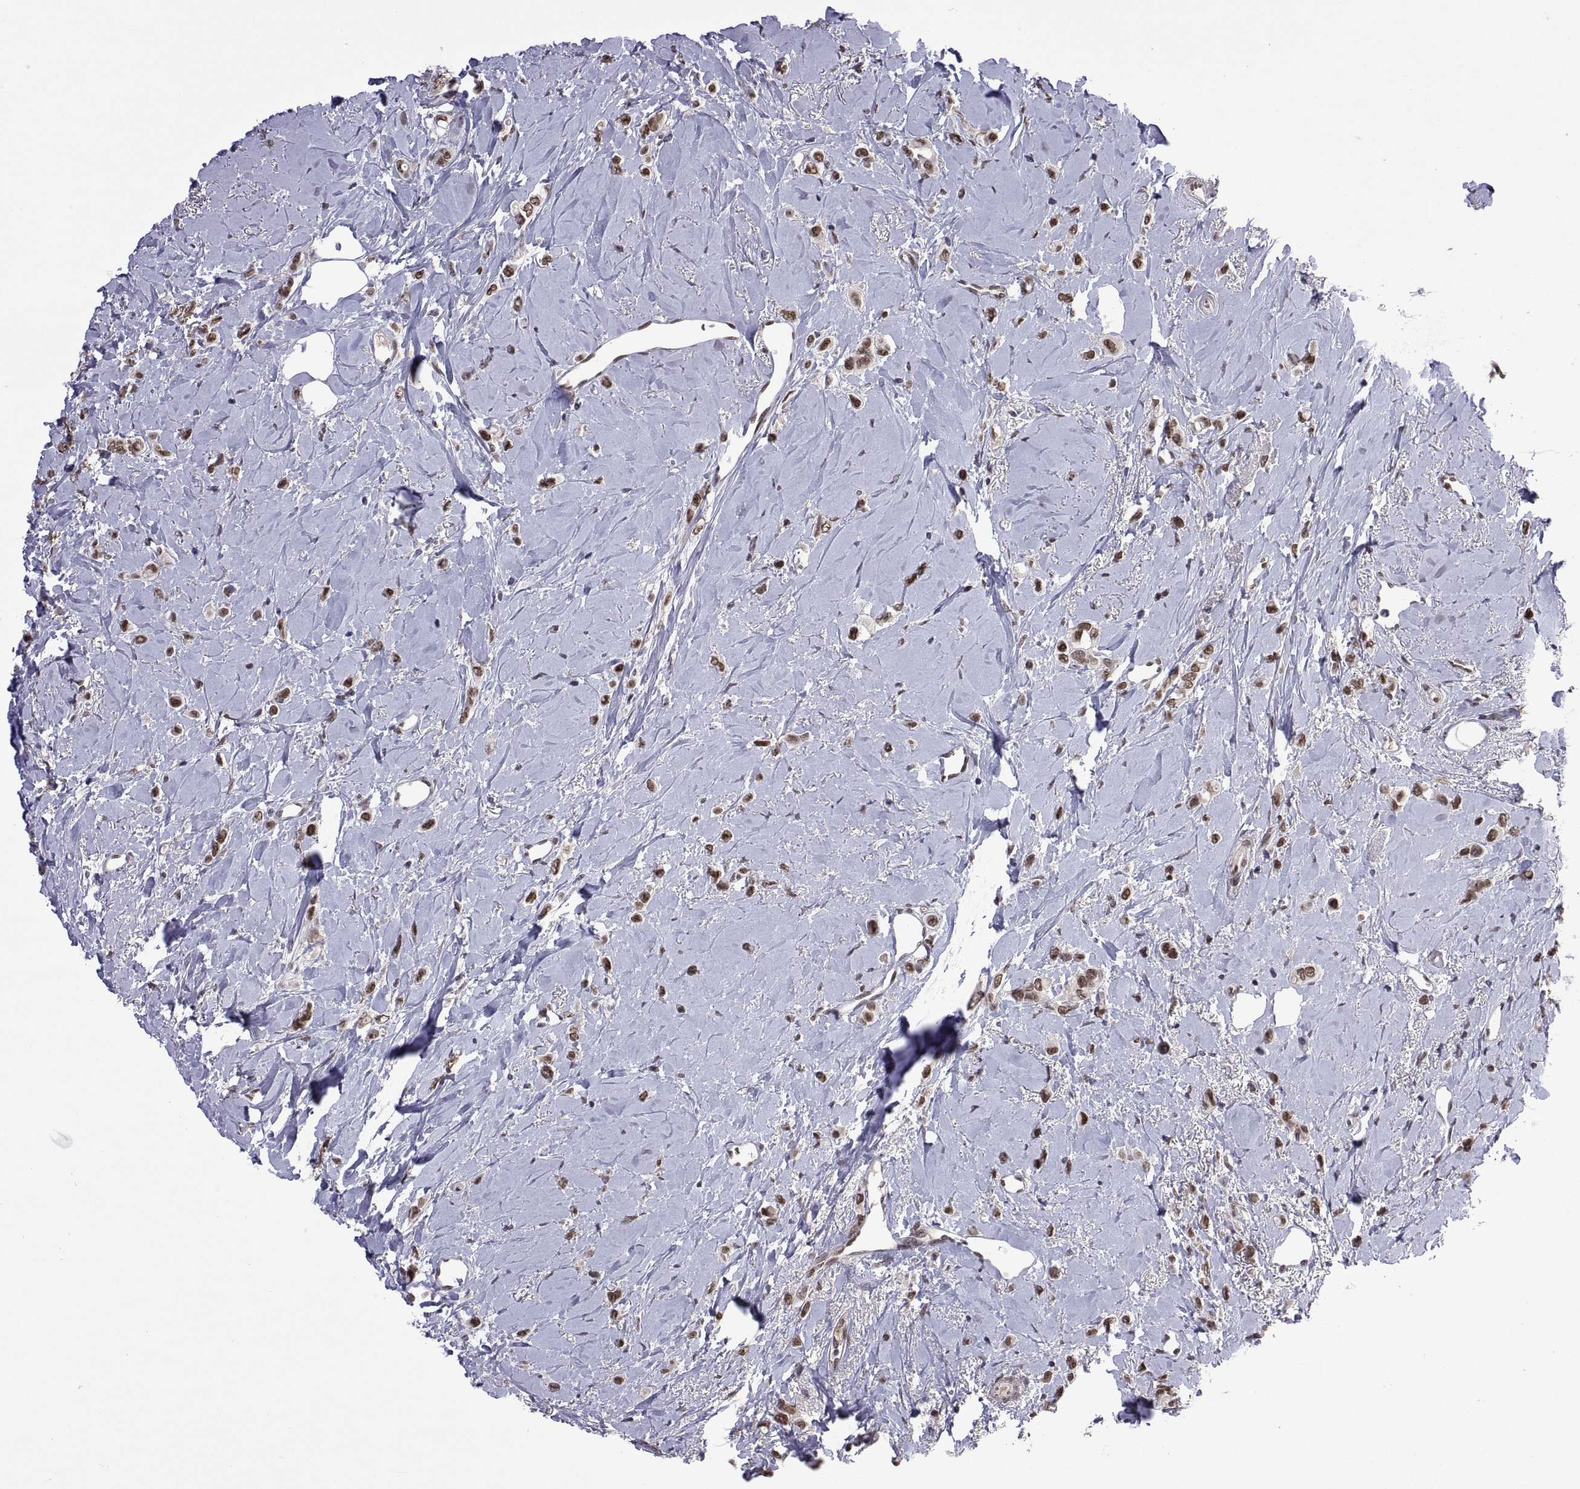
{"staining": {"intensity": "moderate", "quantity": ">75%", "location": "nuclear"}, "tissue": "breast cancer", "cell_type": "Tumor cells", "image_type": "cancer", "snomed": [{"axis": "morphology", "description": "Lobular carcinoma"}, {"axis": "topography", "description": "Breast"}], "caption": "DAB immunohistochemical staining of breast lobular carcinoma exhibits moderate nuclear protein staining in about >75% of tumor cells.", "gene": "NR4A1", "patient": {"sex": "female", "age": 66}}